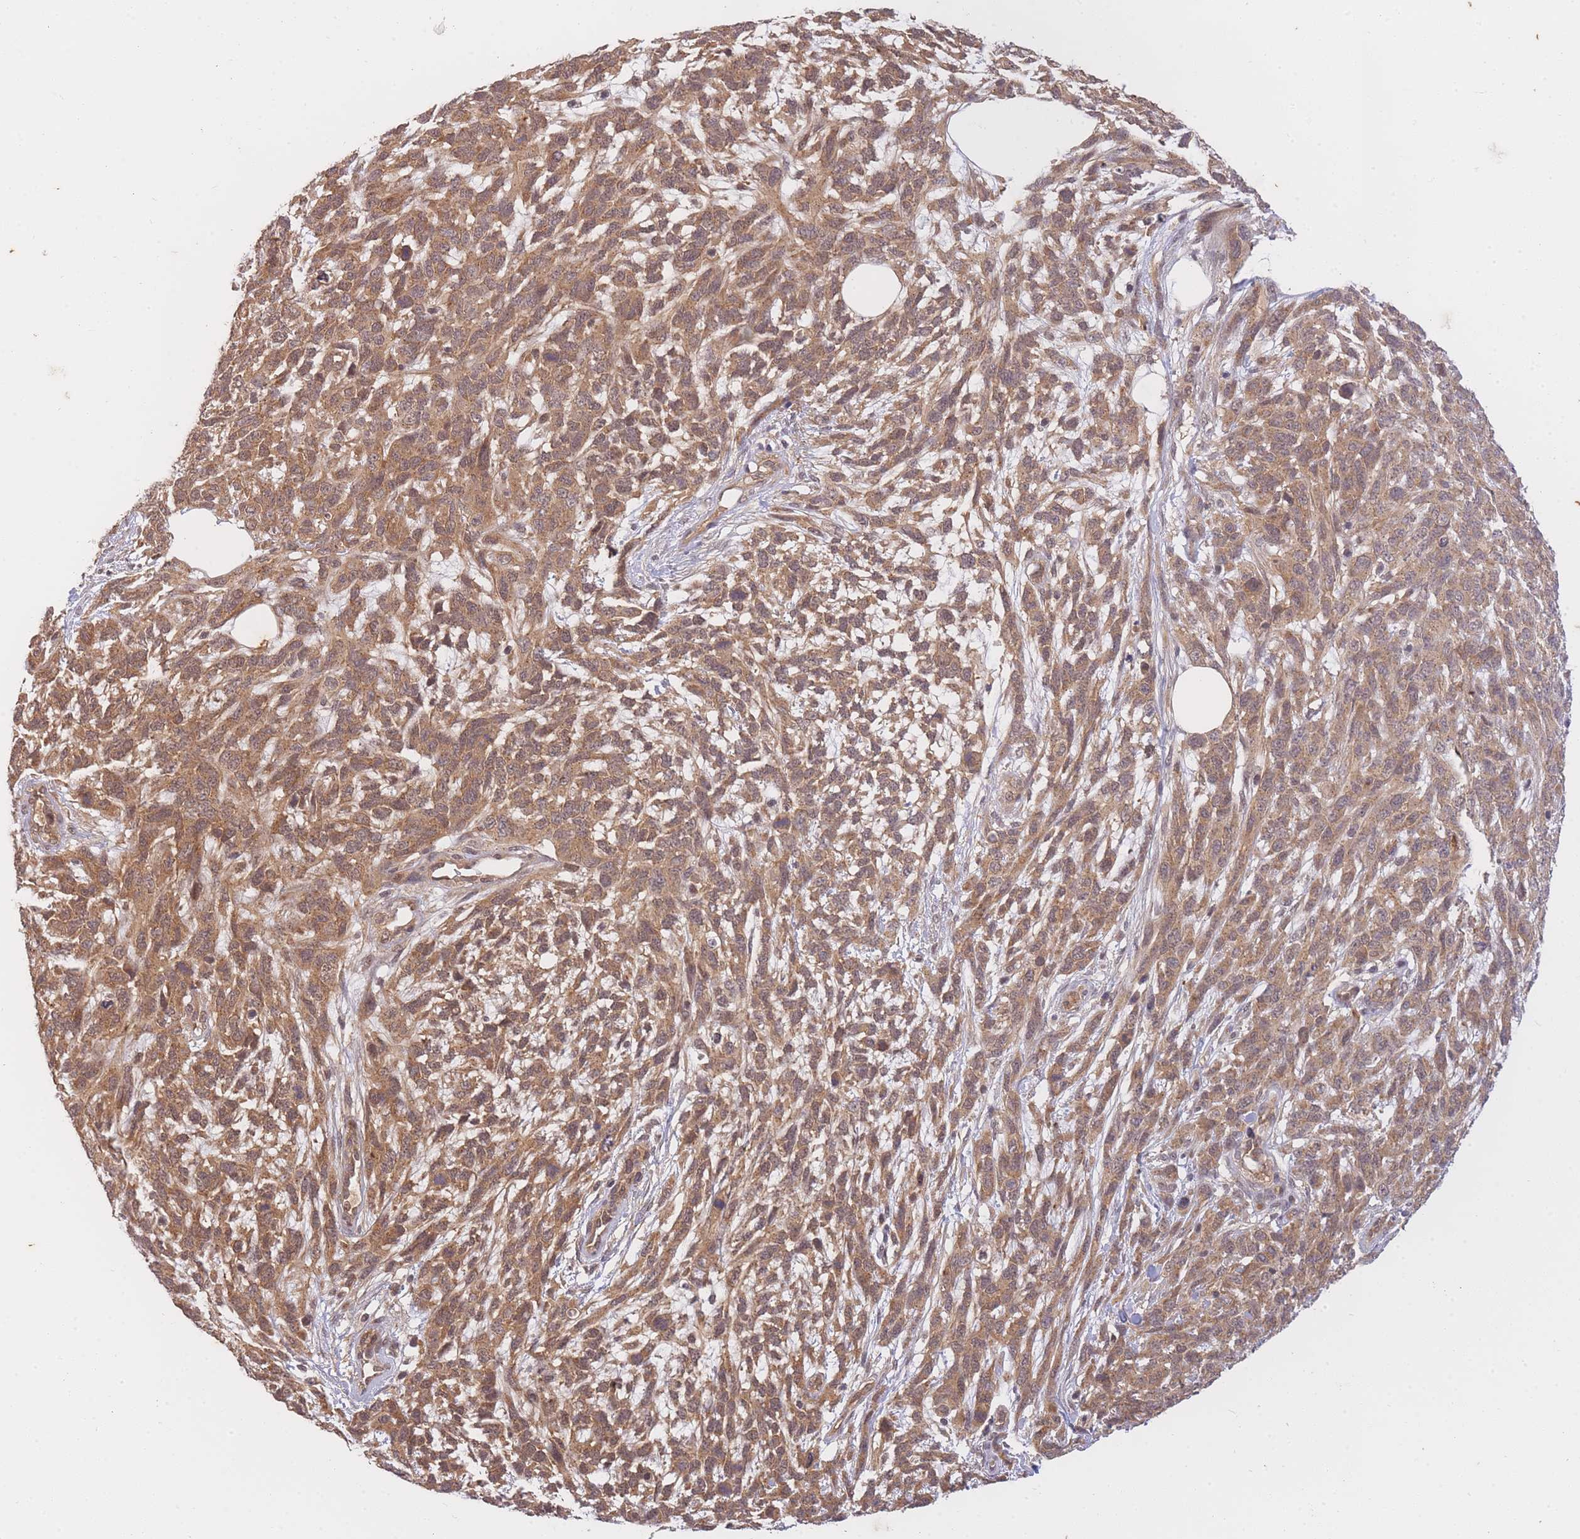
{"staining": {"intensity": "moderate", "quantity": ">75%", "location": "cytoplasmic/membranous"}, "tissue": "melanoma", "cell_type": "Tumor cells", "image_type": "cancer", "snomed": [{"axis": "morphology", "description": "Normal morphology"}, {"axis": "morphology", "description": "Malignant melanoma, NOS"}, {"axis": "topography", "description": "Skin"}], "caption": "Human melanoma stained with a protein marker reveals moderate staining in tumor cells.", "gene": "ST8SIA4", "patient": {"sex": "female", "age": 72}}